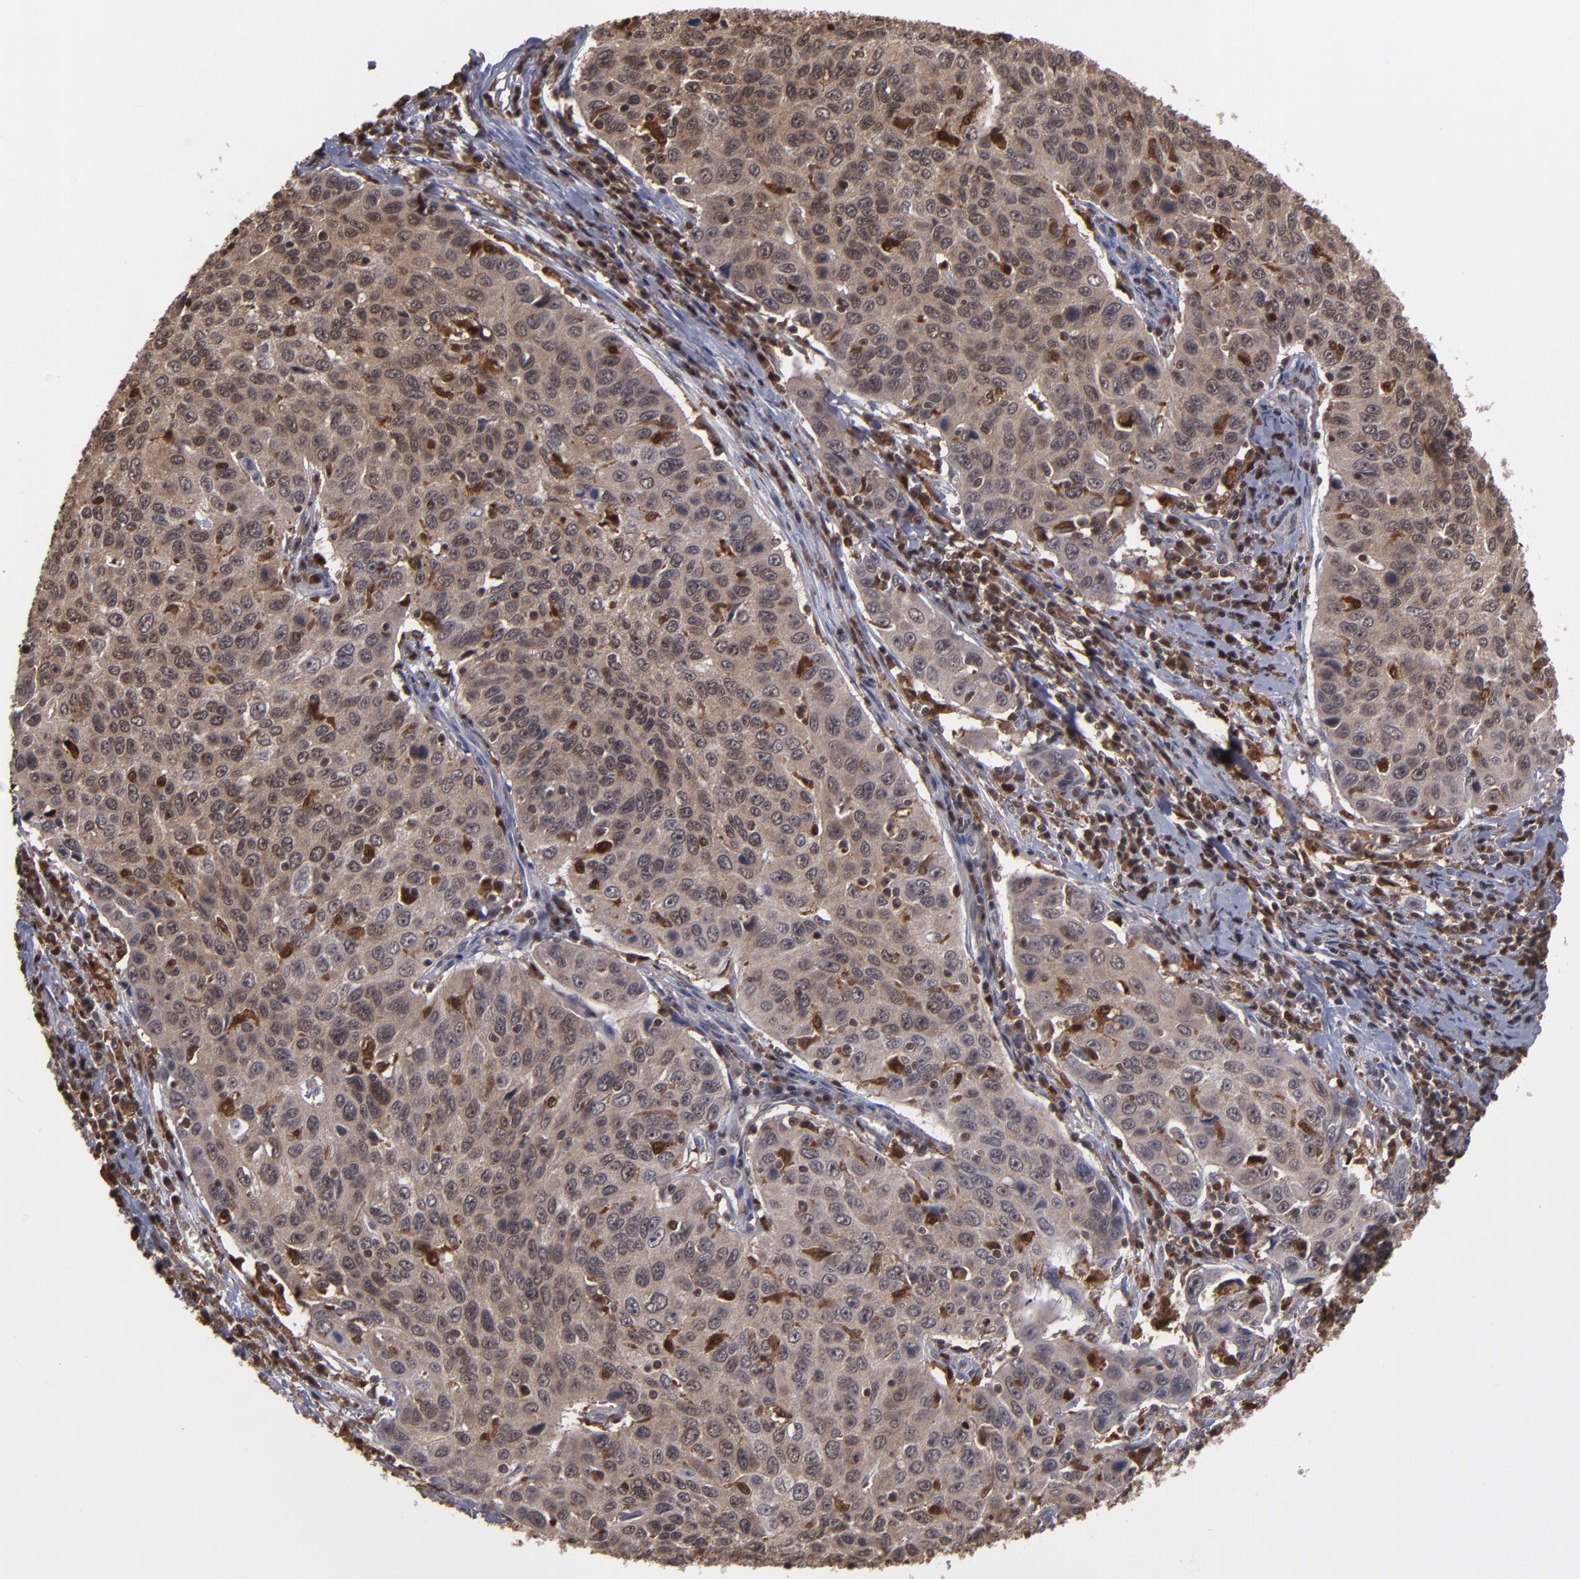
{"staining": {"intensity": "moderate", "quantity": ">75%", "location": "cytoplasmic/membranous,nuclear"}, "tissue": "cervical cancer", "cell_type": "Tumor cells", "image_type": "cancer", "snomed": [{"axis": "morphology", "description": "Squamous cell carcinoma, NOS"}, {"axis": "topography", "description": "Cervix"}], "caption": "Immunohistochemical staining of human squamous cell carcinoma (cervical) shows moderate cytoplasmic/membranous and nuclear protein expression in approximately >75% of tumor cells.", "gene": "GRB2", "patient": {"sex": "female", "age": 53}}